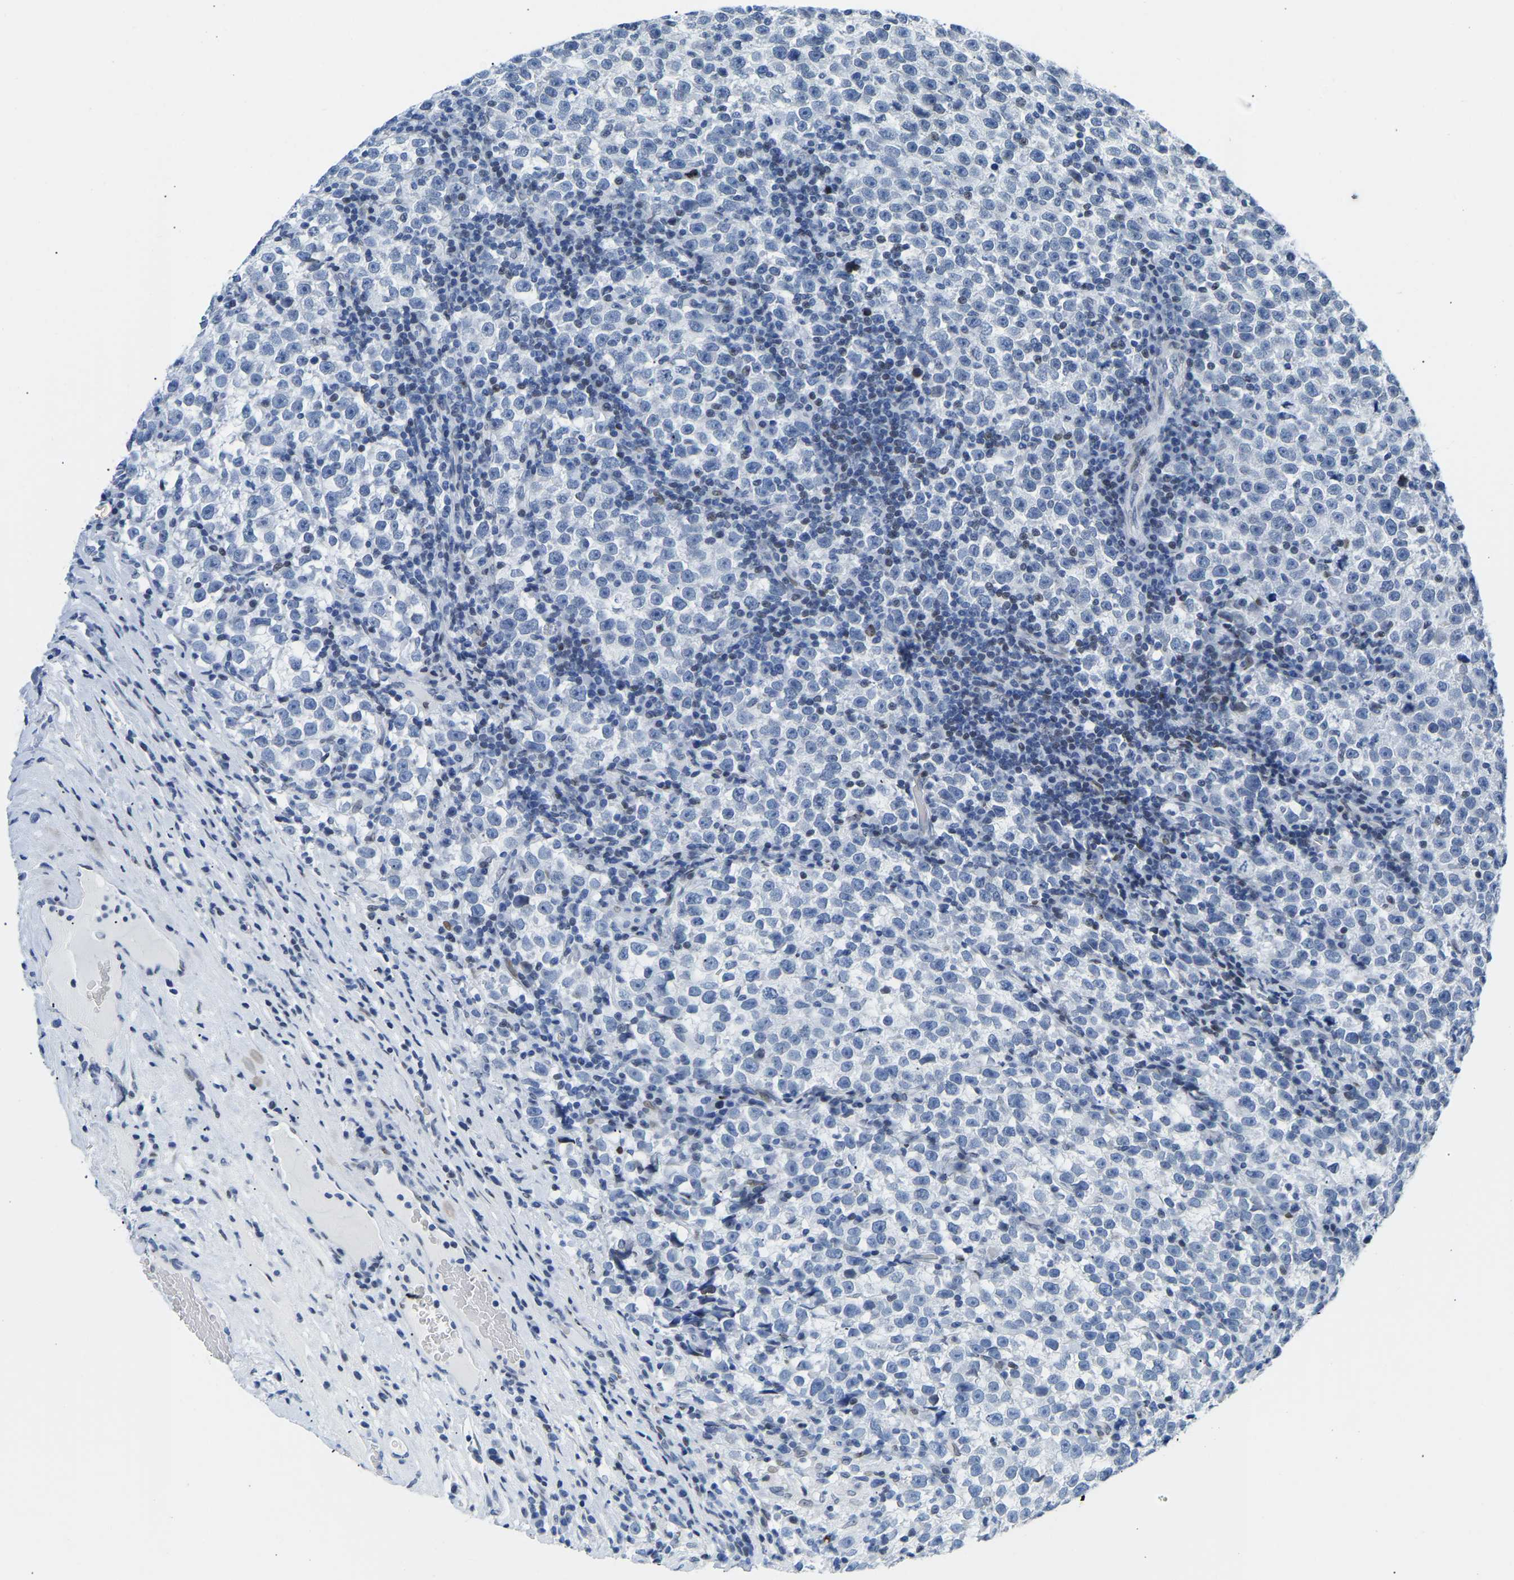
{"staining": {"intensity": "negative", "quantity": "none", "location": "none"}, "tissue": "testis cancer", "cell_type": "Tumor cells", "image_type": "cancer", "snomed": [{"axis": "morphology", "description": "Normal tissue, NOS"}, {"axis": "morphology", "description": "Seminoma, NOS"}, {"axis": "topography", "description": "Testis"}], "caption": "A micrograph of testis seminoma stained for a protein reveals no brown staining in tumor cells. The staining is performed using DAB brown chromogen with nuclei counter-stained in using hematoxylin.", "gene": "UPK3A", "patient": {"sex": "male", "age": 43}}